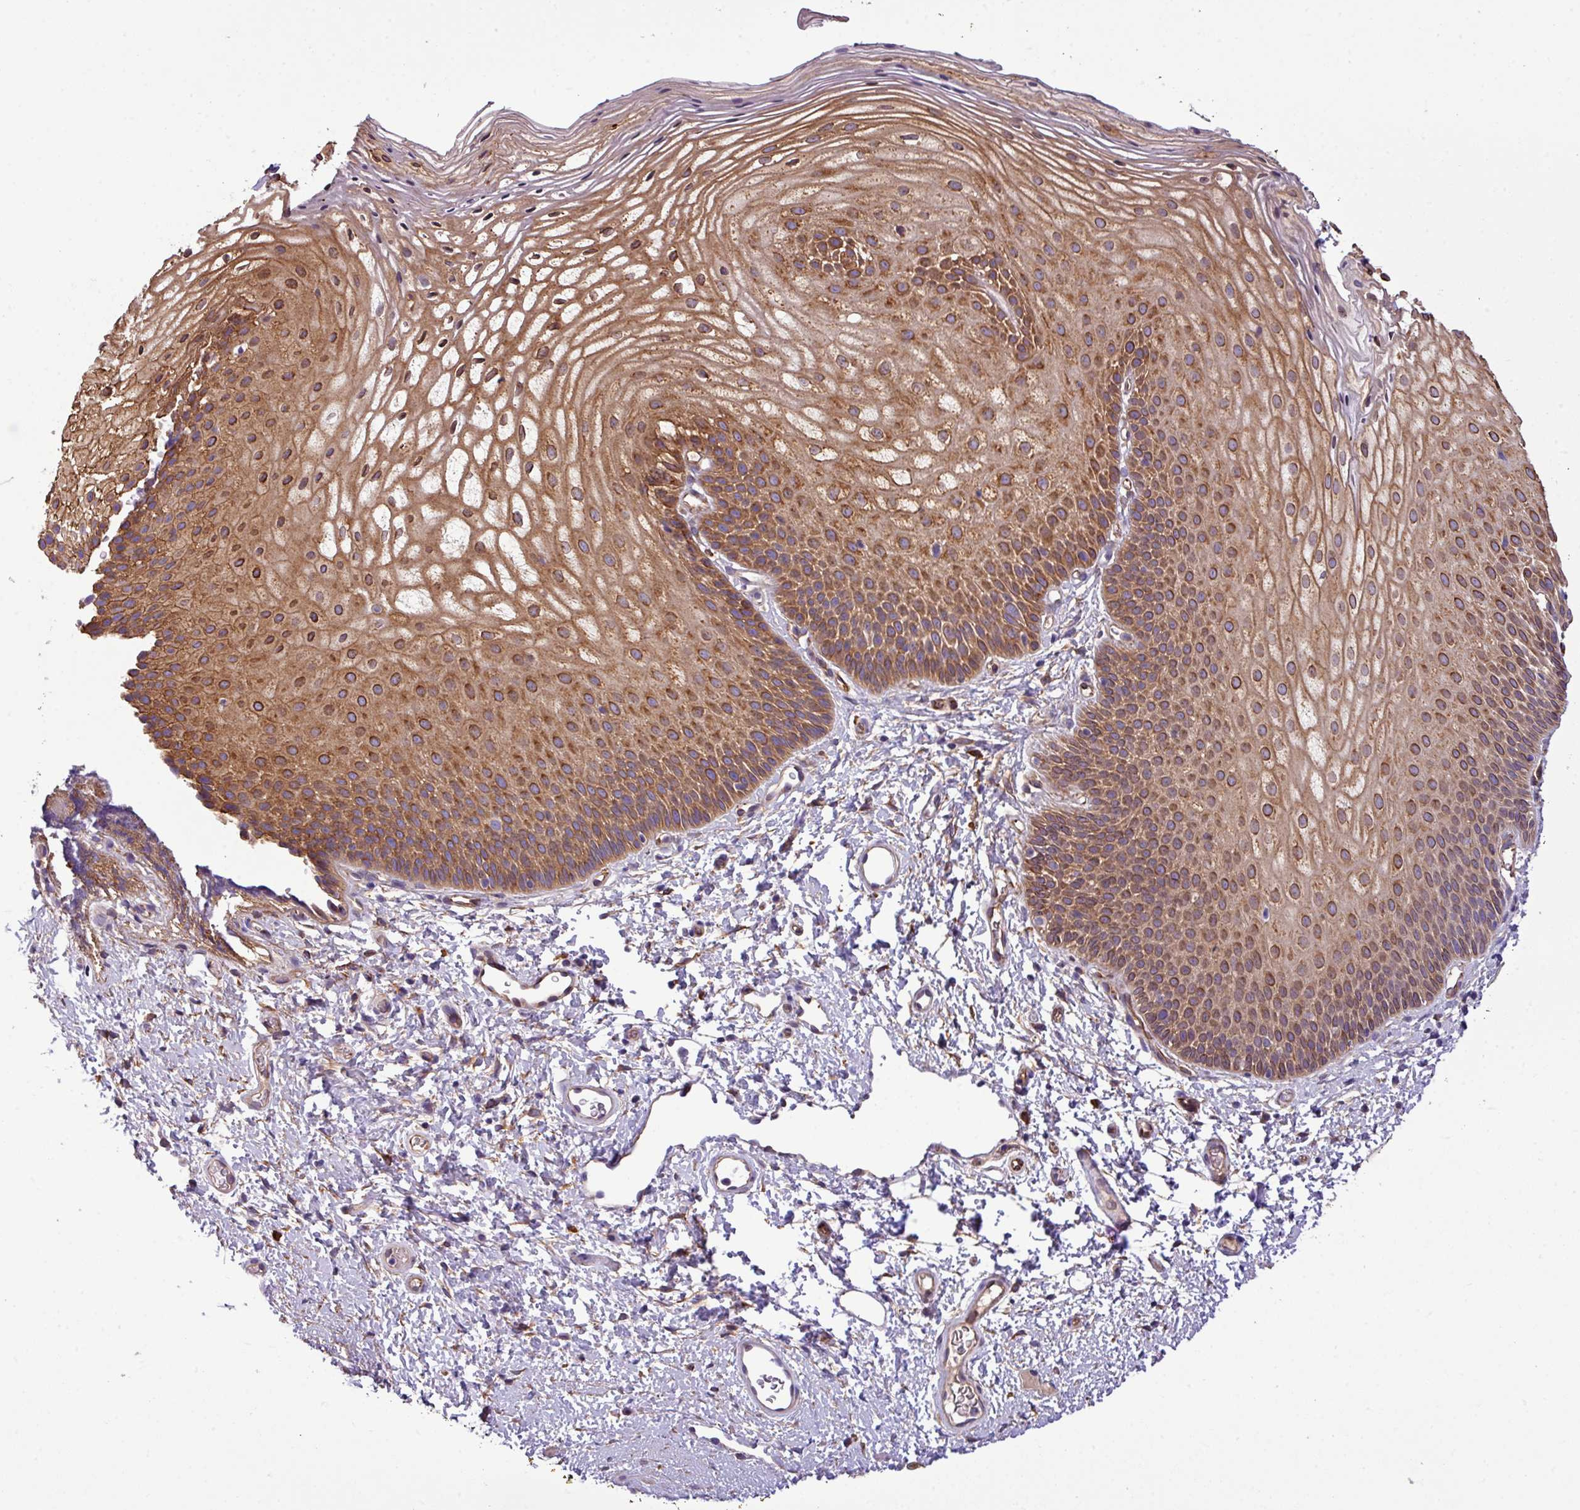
{"staining": {"intensity": "strong", "quantity": ">75%", "location": "cytoplasmic/membranous"}, "tissue": "skin", "cell_type": "Epidermal cells", "image_type": "normal", "snomed": [{"axis": "morphology", "description": "Normal tissue, NOS"}, {"axis": "topography", "description": "Anal"}], "caption": "IHC (DAB (3,3'-diaminobenzidine)) staining of unremarkable human skin reveals strong cytoplasmic/membranous protein expression in approximately >75% of epidermal cells. (Brightfield microscopy of DAB IHC at high magnification).", "gene": "PARD6A", "patient": {"sex": "female", "age": 40}}